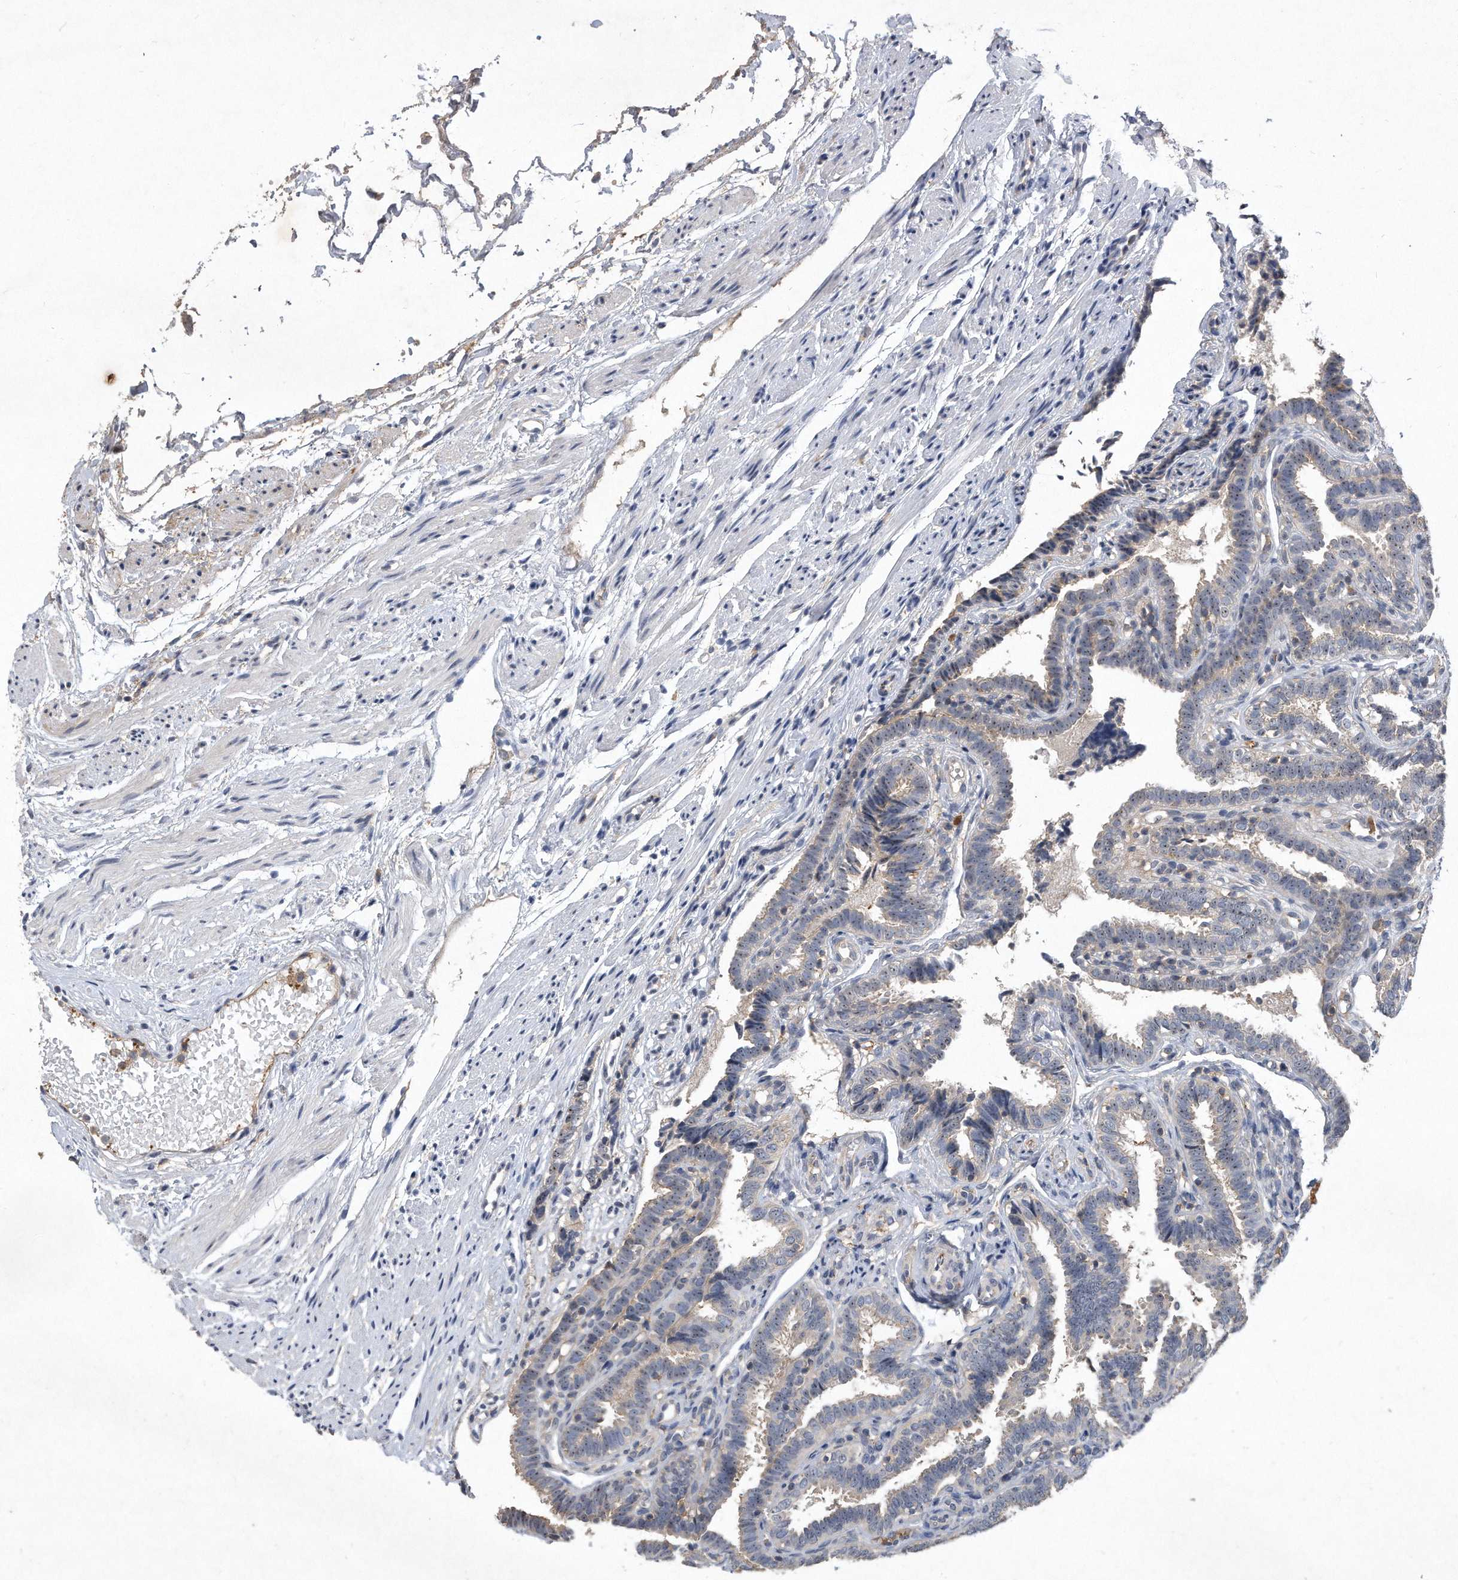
{"staining": {"intensity": "weak", "quantity": "<25%", "location": "cytoplasmic/membranous"}, "tissue": "fallopian tube", "cell_type": "Glandular cells", "image_type": "normal", "snomed": [{"axis": "morphology", "description": "Normal tissue, NOS"}, {"axis": "topography", "description": "Fallopian tube"}], "caption": "High magnification brightfield microscopy of benign fallopian tube stained with DAB (3,3'-diaminobenzidine) (brown) and counterstained with hematoxylin (blue): glandular cells show no significant staining.", "gene": "PGBD2", "patient": {"sex": "female", "age": 39}}